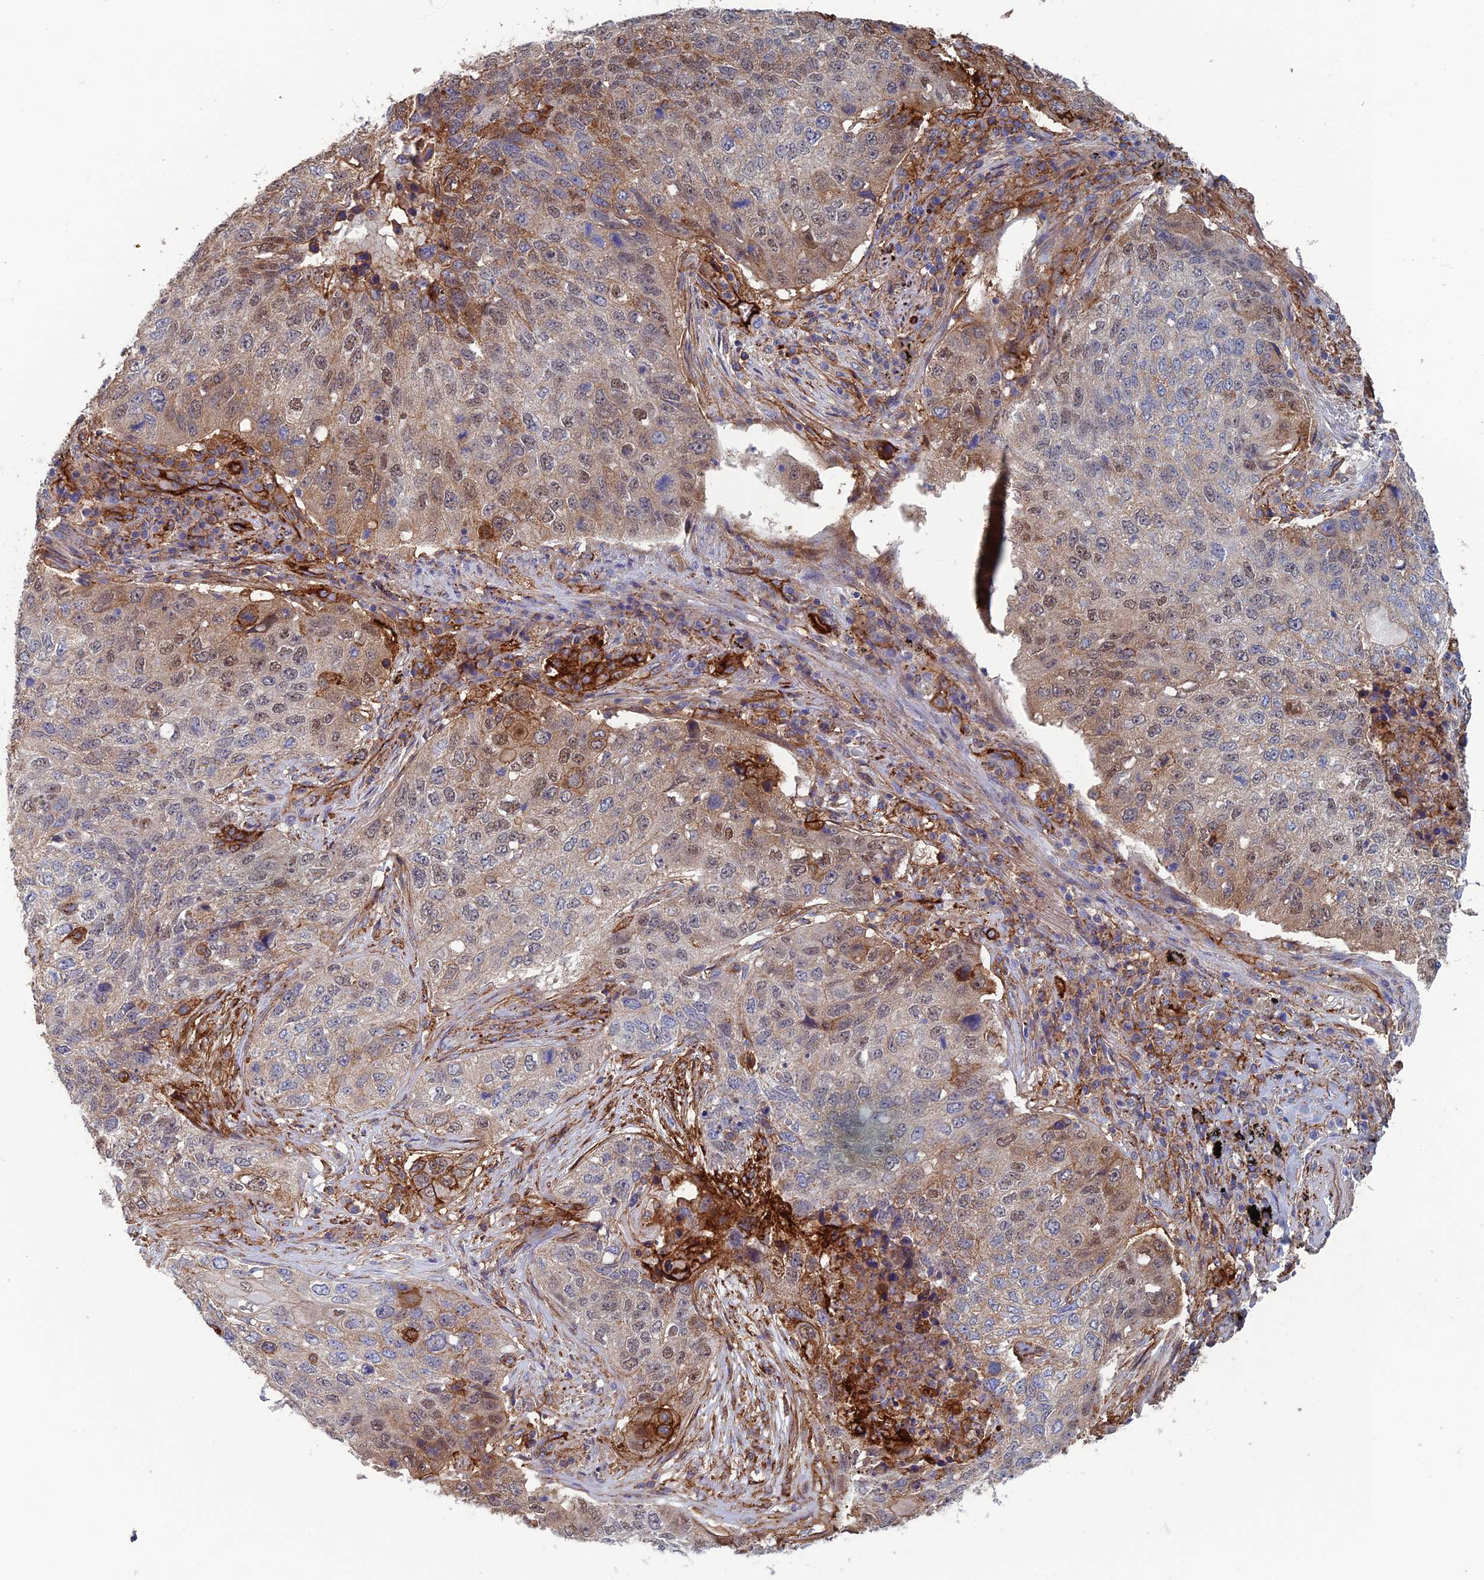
{"staining": {"intensity": "moderate", "quantity": "<25%", "location": "cytoplasmic/membranous,nuclear"}, "tissue": "lung cancer", "cell_type": "Tumor cells", "image_type": "cancer", "snomed": [{"axis": "morphology", "description": "Squamous cell carcinoma, NOS"}, {"axis": "topography", "description": "Lung"}], "caption": "Tumor cells demonstrate moderate cytoplasmic/membranous and nuclear expression in about <25% of cells in lung squamous cell carcinoma. (brown staining indicates protein expression, while blue staining denotes nuclei).", "gene": "SNX11", "patient": {"sex": "female", "age": 63}}